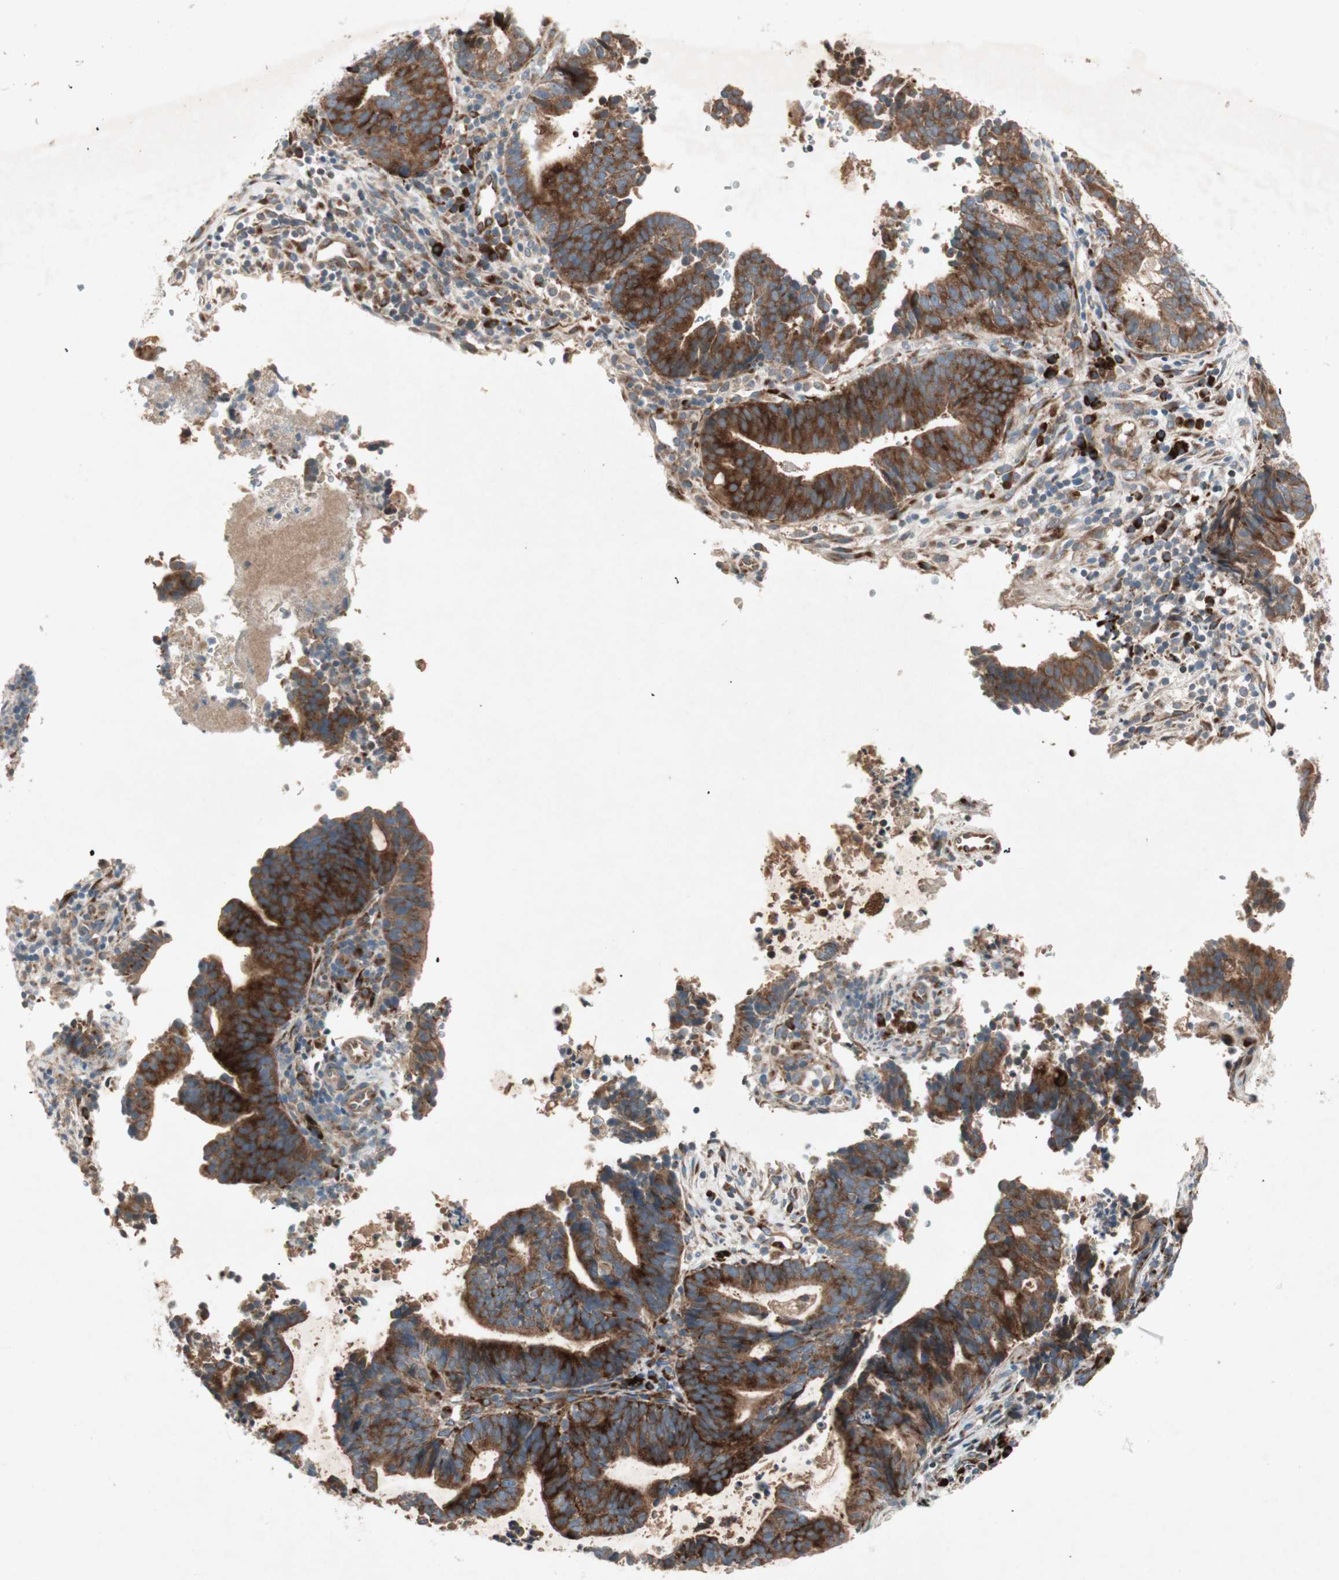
{"staining": {"intensity": "strong", "quantity": ">75%", "location": "cytoplasmic/membranous"}, "tissue": "endometrial cancer", "cell_type": "Tumor cells", "image_type": "cancer", "snomed": [{"axis": "morphology", "description": "Adenocarcinoma, NOS"}, {"axis": "topography", "description": "Uterus"}], "caption": "Immunohistochemistry photomicrograph of endometrial adenocarcinoma stained for a protein (brown), which displays high levels of strong cytoplasmic/membranous staining in approximately >75% of tumor cells.", "gene": "APOO", "patient": {"sex": "female", "age": 83}}